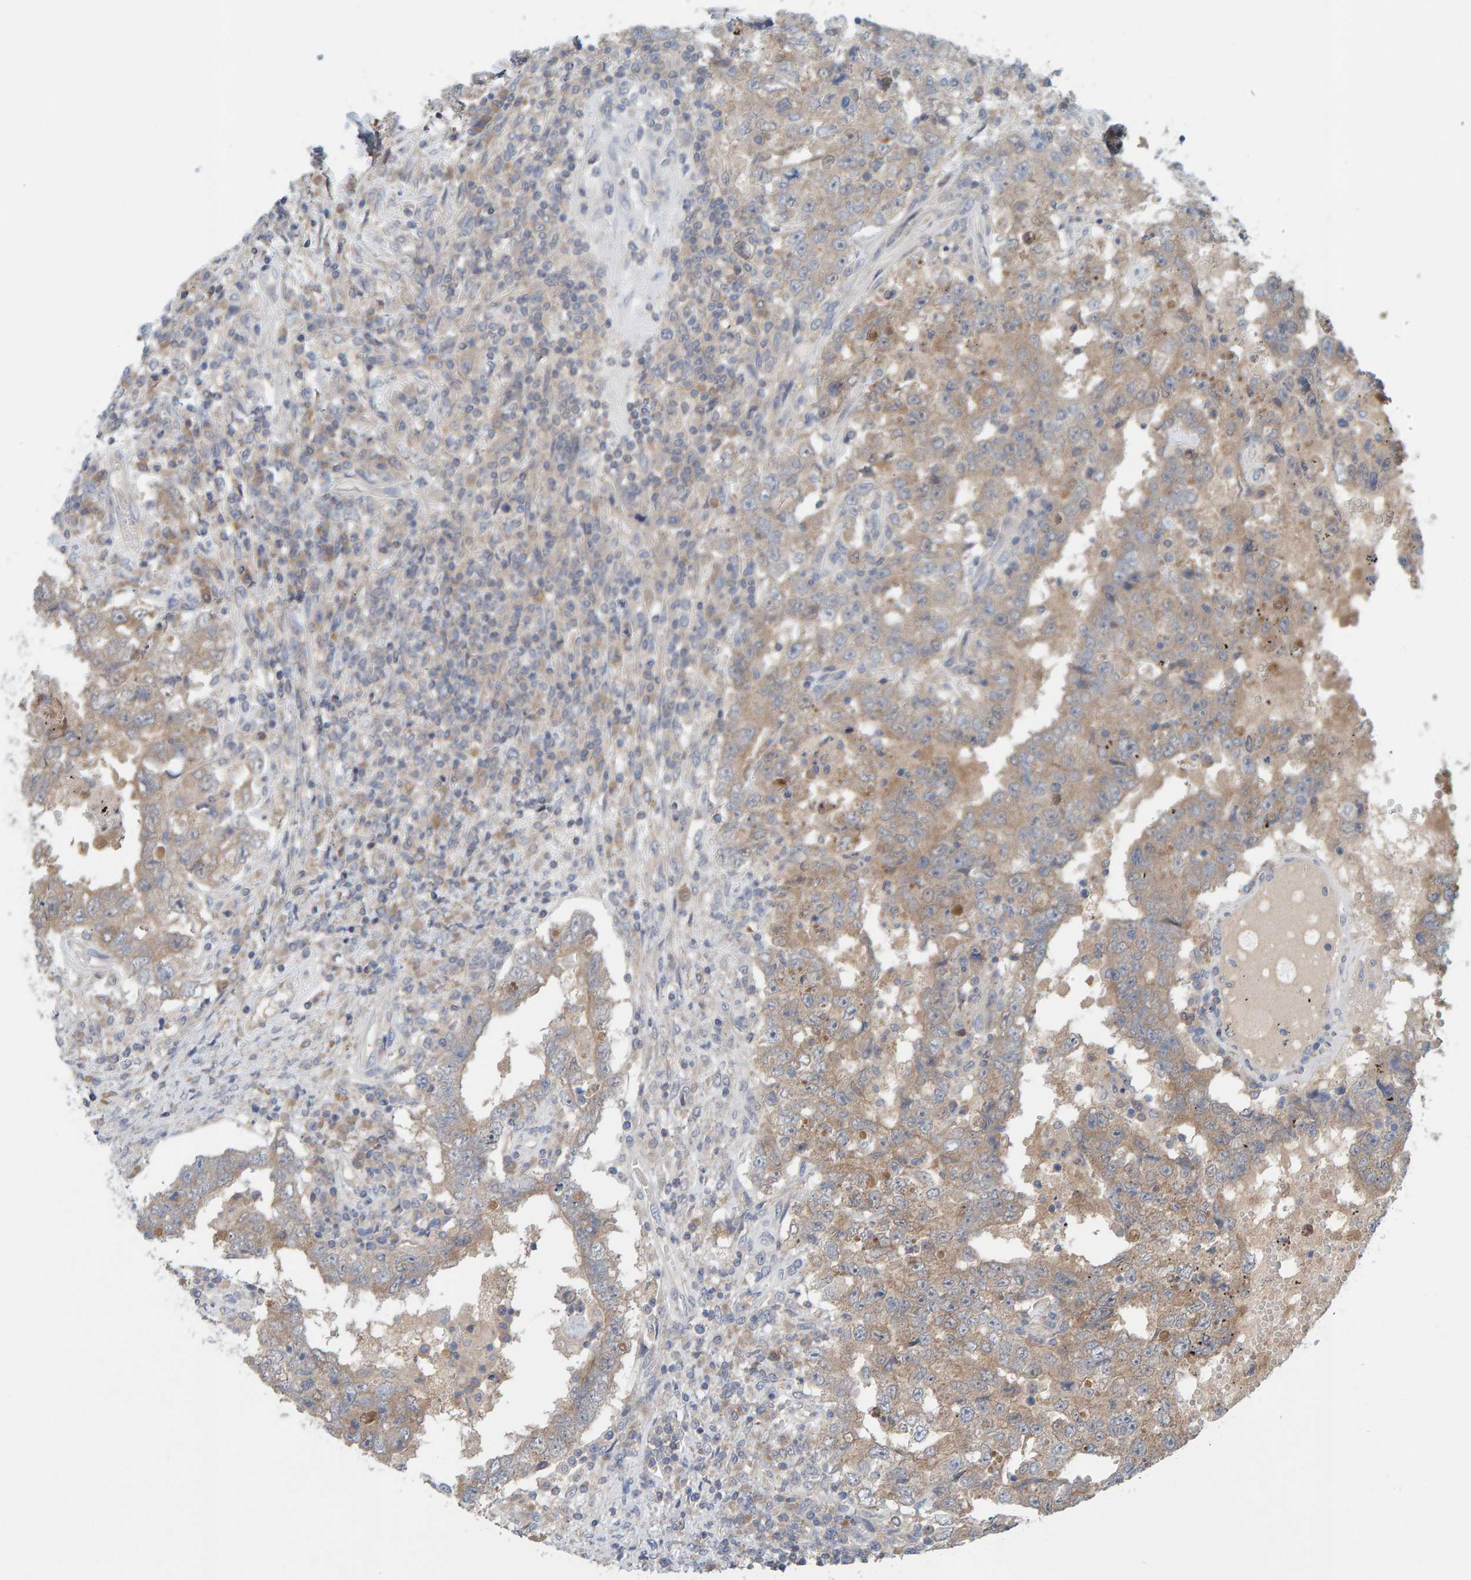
{"staining": {"intensity": "weak", "quantity": "25%-75%", "location": "cytoplasmic/membranous"}, "tissue": "testis cancer", "cell_type": "Tumor cells", "image_type": "cancer", "snomed": [{"axis": "morphology", "description": "Carcinoma, Embryonal, NOS"}, {"axis": "topography", "description": "Testis"}], "caption": "Immunohistochemistry of embryonal carcinoma (testis) exhibits low levels of weak cytoplasmic/membranous staining in about 25%-75% of tumor cells.", "gene": "TATDN1", "patient": {"sex": "male", "age": 26}}